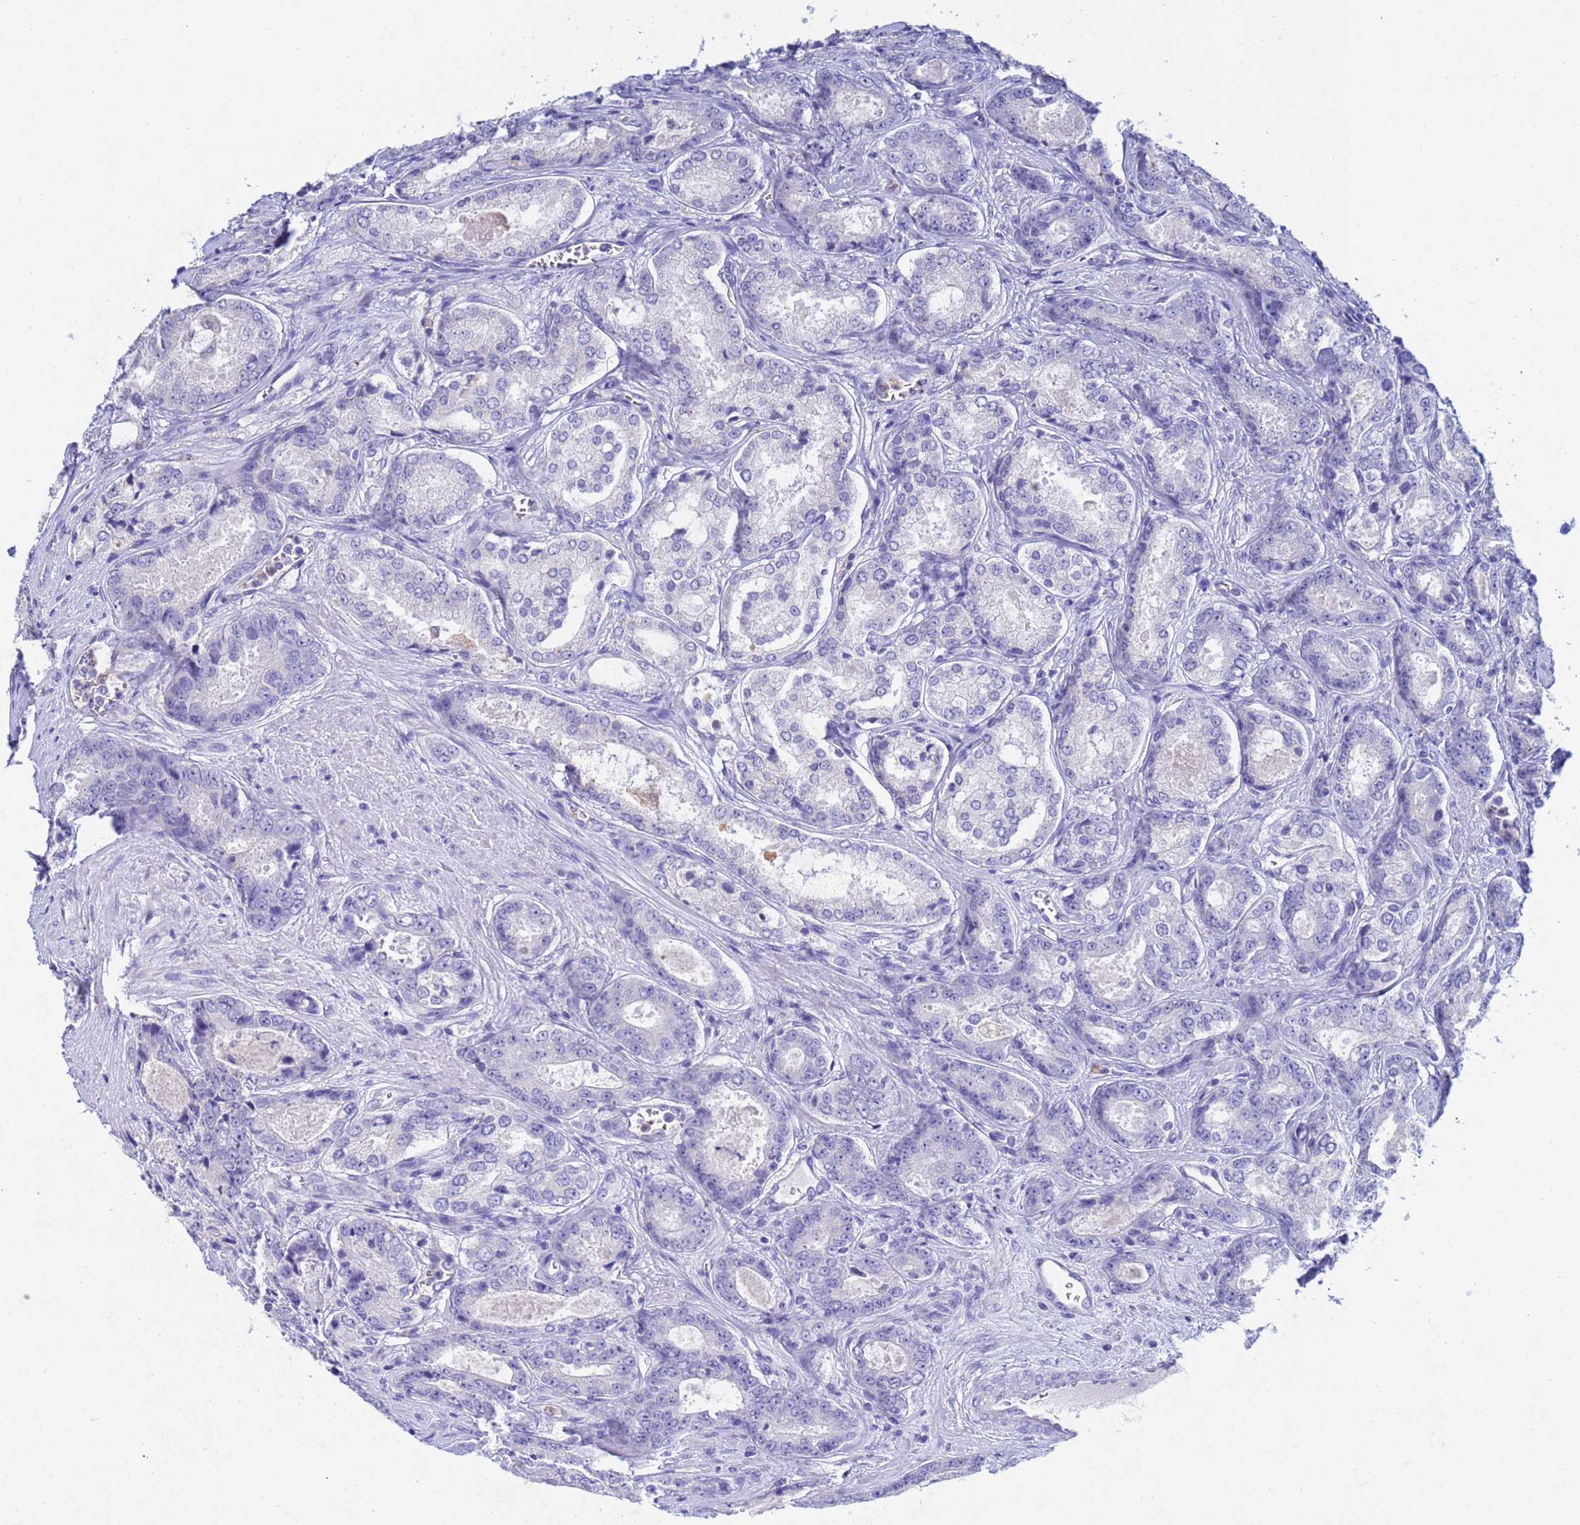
{"staining": {"intensity": "negative", "quantity": "none", "location": "none"}, "tissue": "prostate cancer", "cell_type": "Tumor cells", "image_type": "cancer", "snomed": [{"axis": "morphology", "description": "Adenocarcinoma, Low grade"}, {"axis": "topography", "description": "Prostate"}], "caption": "This is an IHC histopathology image of human prostate cancer (low-grade adenocarcinoma). There is no staining in tumor cells.", "gene": "CSTB", "patient": {"sex": "male", "age": 68}}